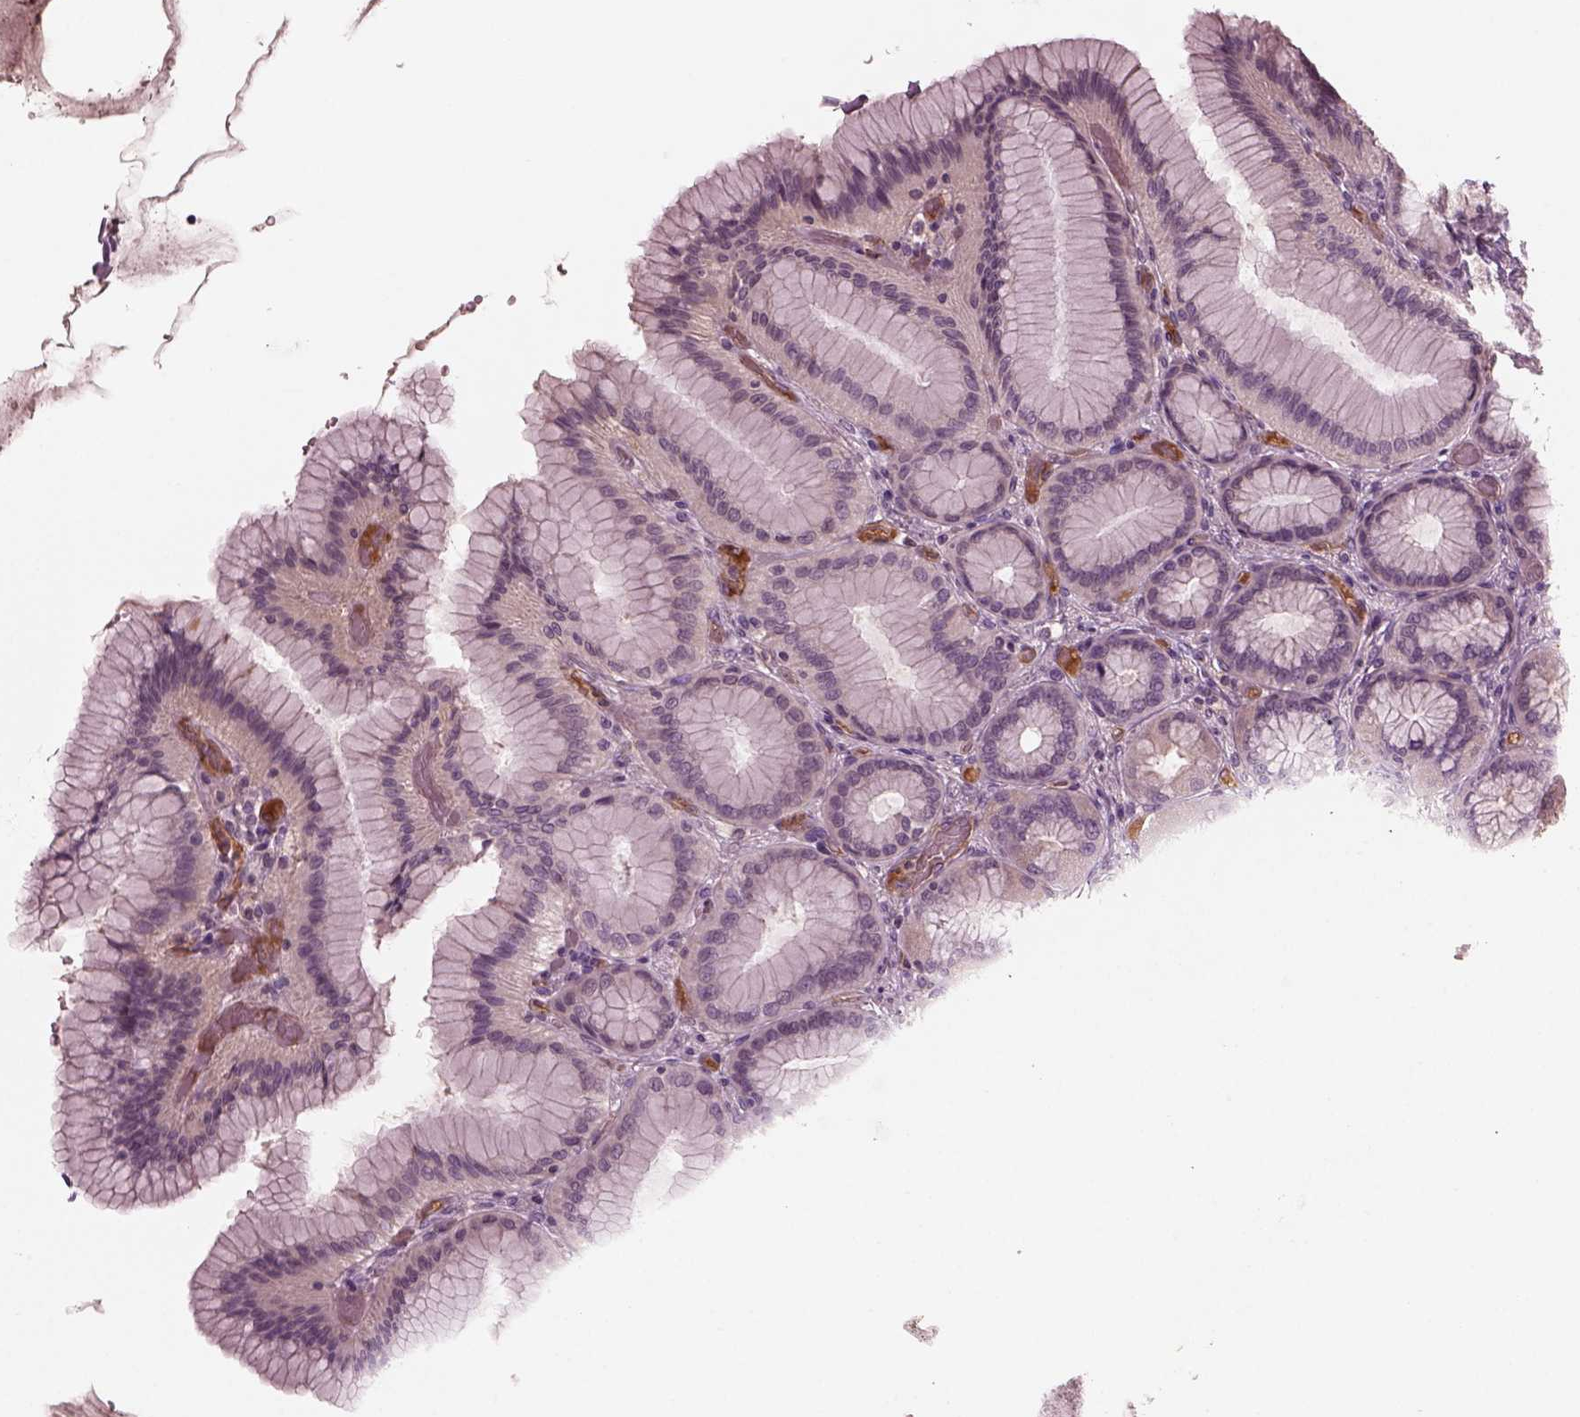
{"staining": {"intensity": "weak", "quantity": "<25%", "location": "cytoplasmic/membranous"}, "tissue": "stomach", "cell_type": "Glandular cells", "image_type": "normal", "snomed": [{"axis": "morphology", "description": "Normal tissue, NOS"}, {"axis": "morphology", "description": "Adenocarcinoma, NOS"}, {"axis": "morphology", "description": "Adenocarcinoma, High grade"}, {"axis": "topography", "description": "Stomach, upper"}, {"axis": "topography", "description": "Stomach"}], "caption": "High magnification brightfield microscopy of unremarkable stomach stained with DAB (brown) and counterstained with hematoxylin (blue): glandular cells show no significant staining. Nuclei are stained in blue.", "gene": "PORCN", "patient": {"sex": "female", "age": 65}}